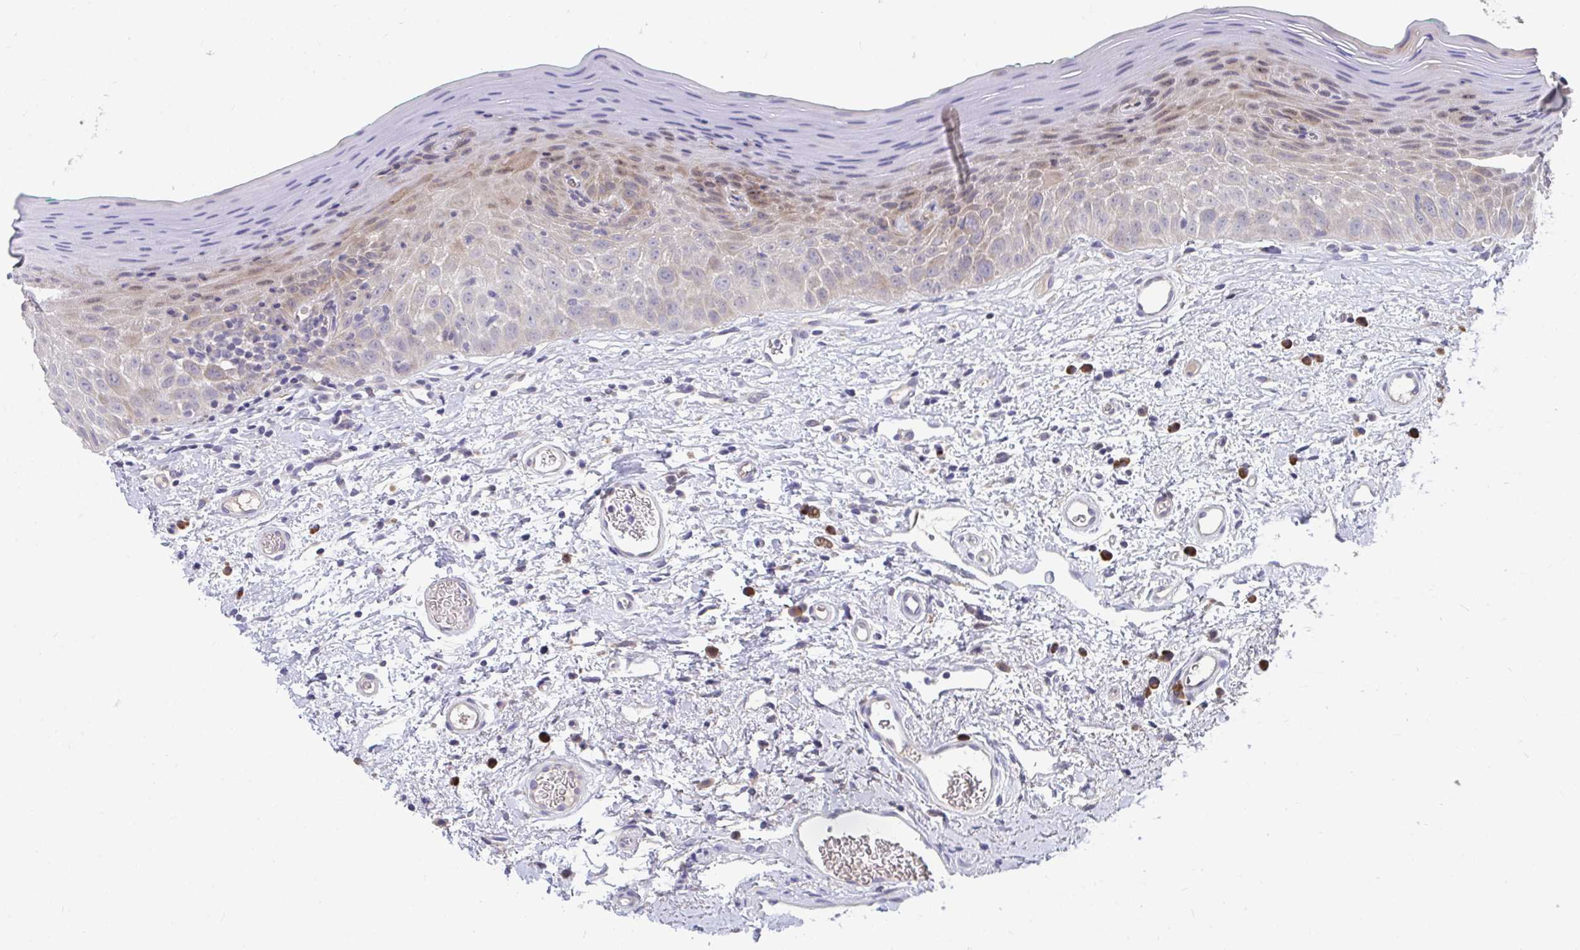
{"staining": {"intensity": "moderate", "quantity": "25%-75%", "location": "cytoplasmic/membranous"}, "tissue": "oral mucosa", "cell_type": "Squamous epithelial cells", "image_type": "normal", "snomed": [{"axis": "morphology", "description": "Normal tissue, NOS"}, {"axis": "topography", "description": "Oral tissue"}, {"axis": "topography", "description": "Tounge, NOS"}], "caption": "Immunohistochemistry (IHC) micrograph of benign oral mucosa: human oral mucosa stained using immunohistochemistry reveals medium levels of moderate protein expression localized specifically in the cytoplasmic/membranous of squamous epithelial cells, appearing as a cytoplasmic/membranous brown color.", "gene": "SUSD4", "patient": {"sex": "male", "age": 83}}